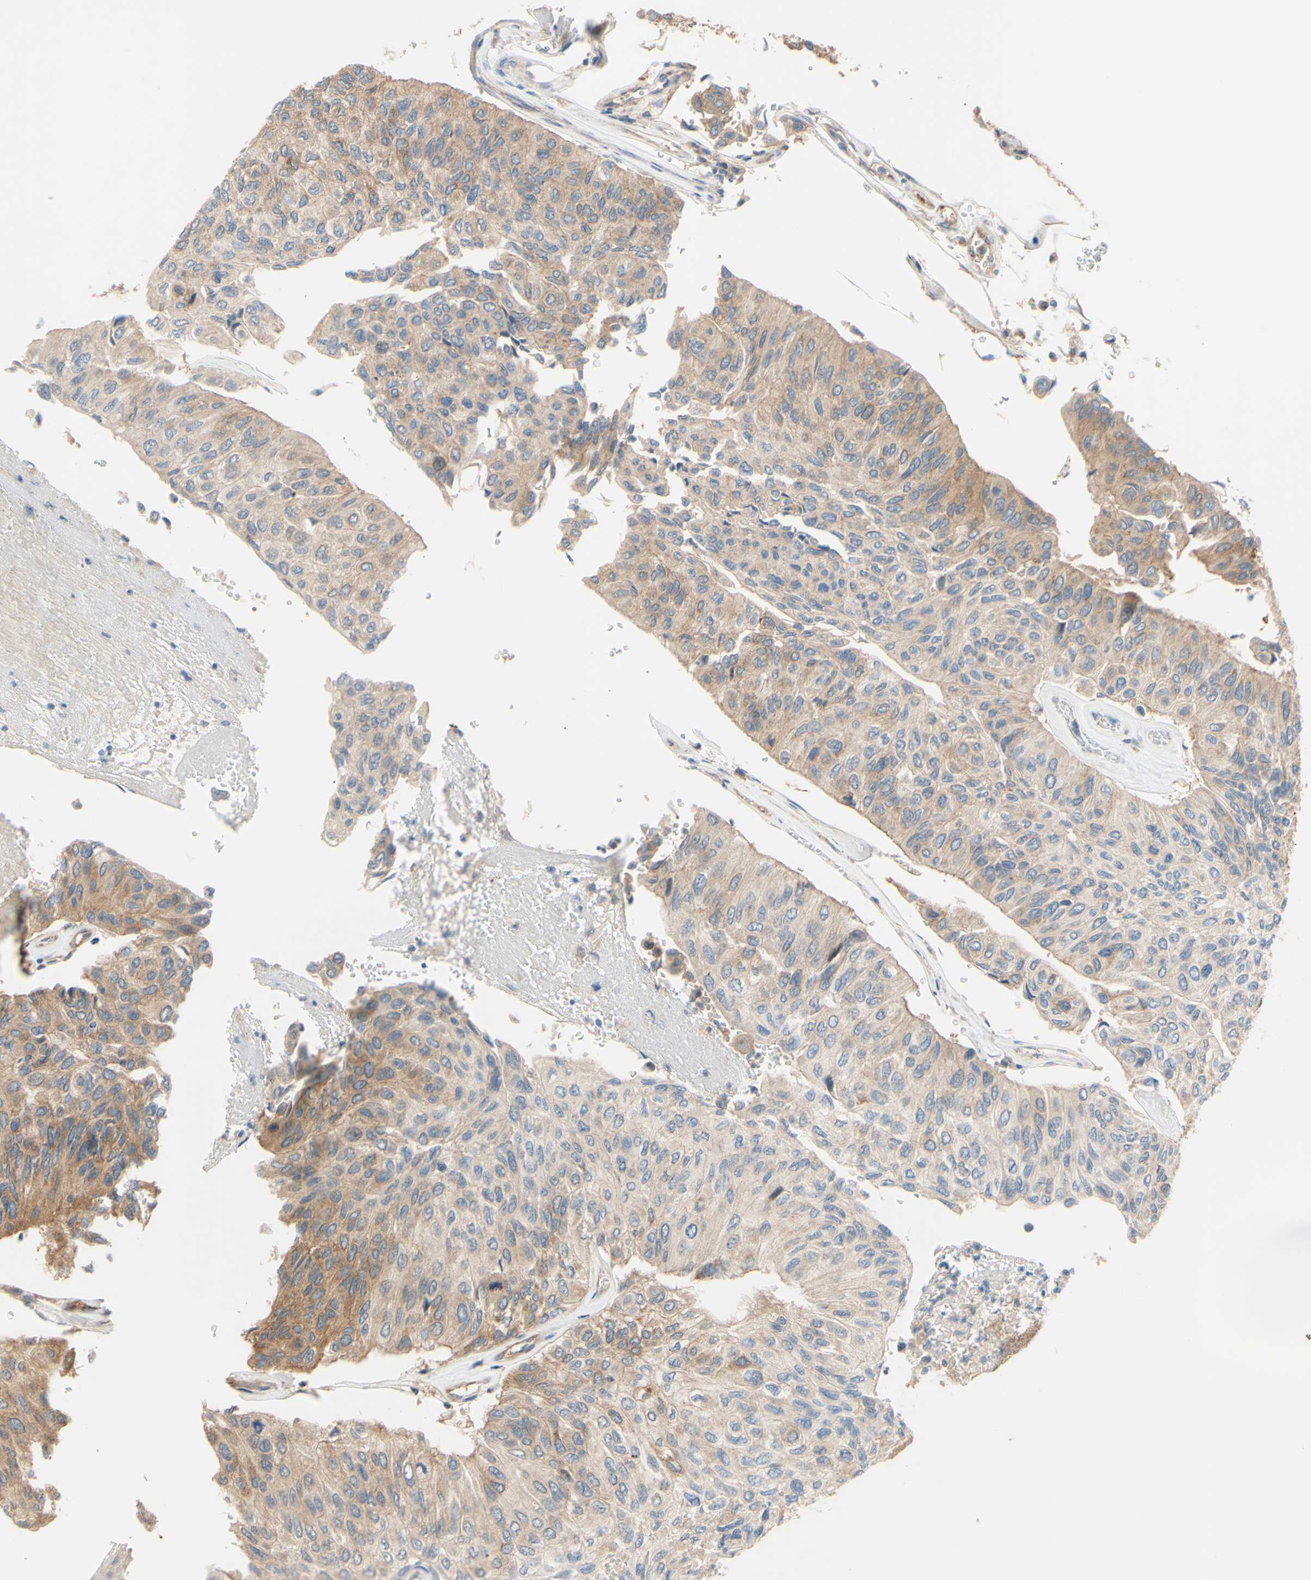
{"staining": {"intensity": "weak", "quantity": ">75%", "location": "cytoplasmic/membranous"}, "tissue": "urothelial cancer", "cell_type": "Tumor cells", "image_type": "cancer", "snomed": [{"axis": "morphology", "description": "Urothelial carcinoma, High grade"}, {"axis": "topography", "description": "Urinary bladder"}], "caption": "Human urothelial cancer stained for a protein (brown) exhibits weak cytoplasmic/membranous positive positivity in approximately >75% of tumor cells.", "gene": "DYNLRB1", "patient": {"sex": "male", "age": 66}}